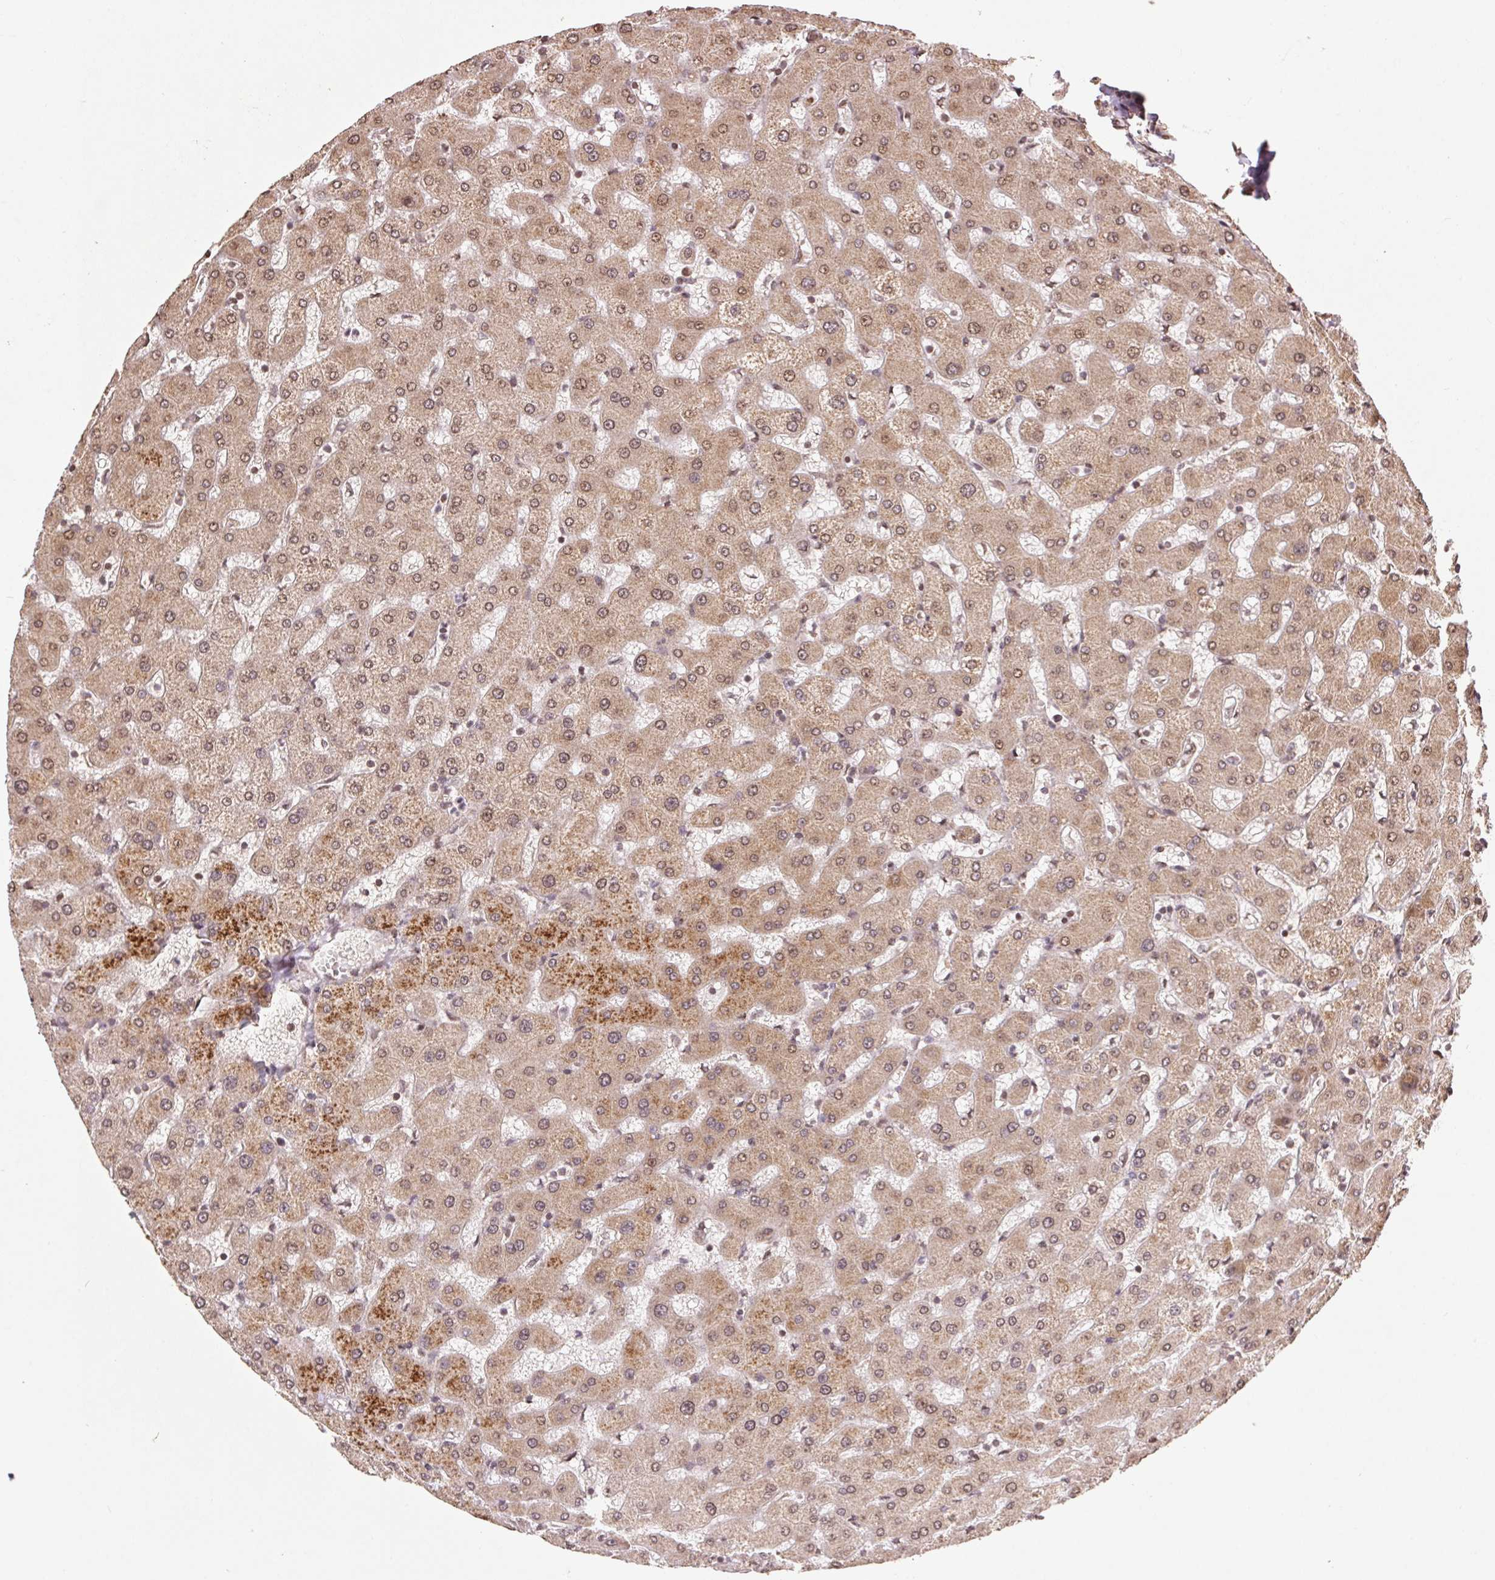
{"staining": {"intensity": "negative", "quantity": "none", "location": "none"}, "tissue": "liver", "cell_type": "Cholangiocytes", "image_type": "normal", "snomed": [{"axis": "morphology", "description": "Normal tissue, NOS"}, {"axis": "topography", "description": "Liver"}], "caption": "High magnification brightfield microscopy of unremarkable liver stained with DAB (brown) and counterstained with hematoxylin (blue): cholangiocytes show no significant expression.", "gene": "SPRED2", "patient": {"sex": "female", "age": 63}}